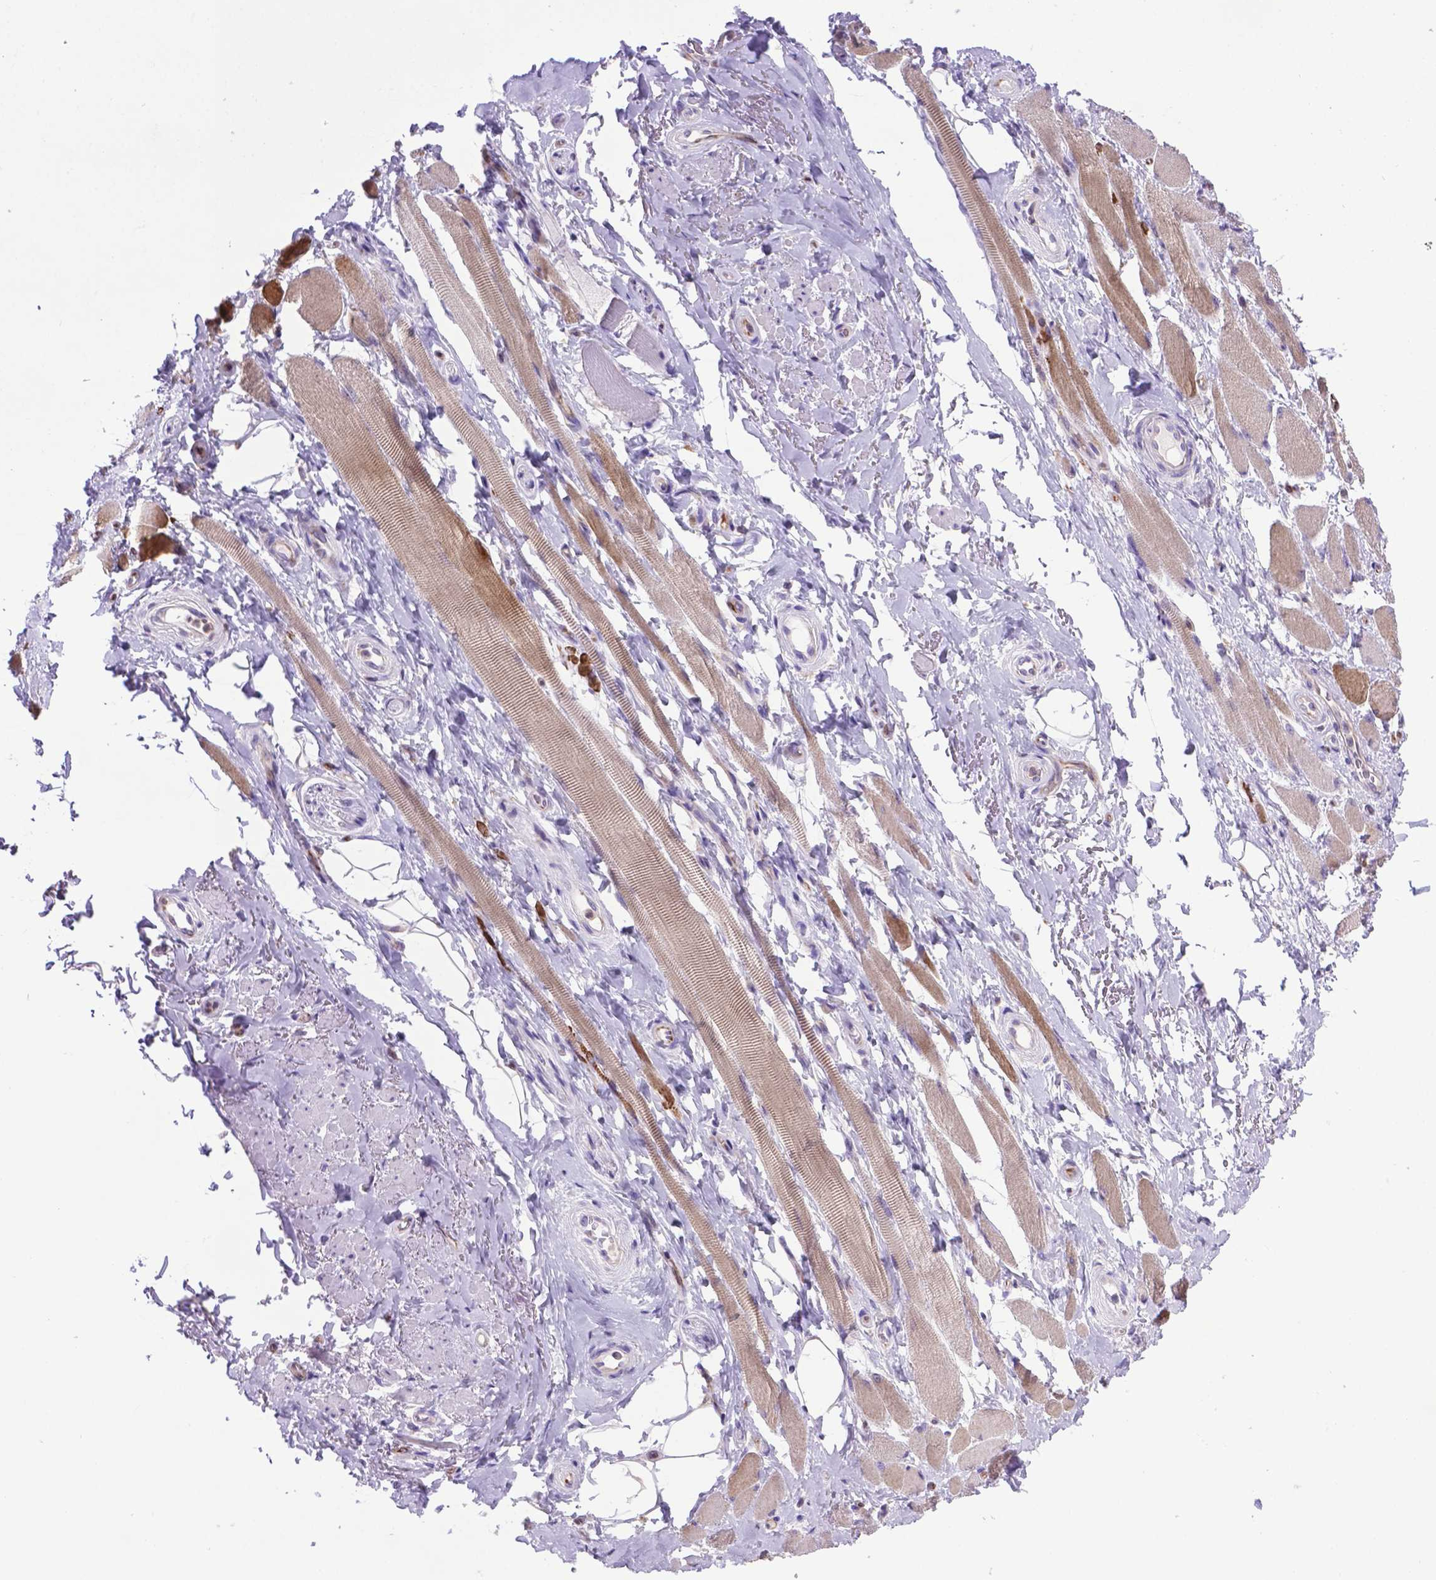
{"staining": {"intensity": "negative", "quantity": "none", "location": "none"}, "tissue": "adipose tissue", "cell_type": "Adipocytes", "image_type": "normal", "snomed": [{"axis": "morphology", "description": "Normal tissue, NOS"}, {"axis": "topography", "description": "Anal"}, {"axis": "topography", "description": "Peripheral nerve tissue"}], "caption": "High magnification brightfield microscopy of normal adipose tissue stained with DAB (brown) and counterstained with hematoxylin (blue): adipocytes show no significant positivity. (DAB immunohistochemistry (IHC), high magnification).", "gene": "LZTR1", "patient": {"sex": "male", "age": 53}}